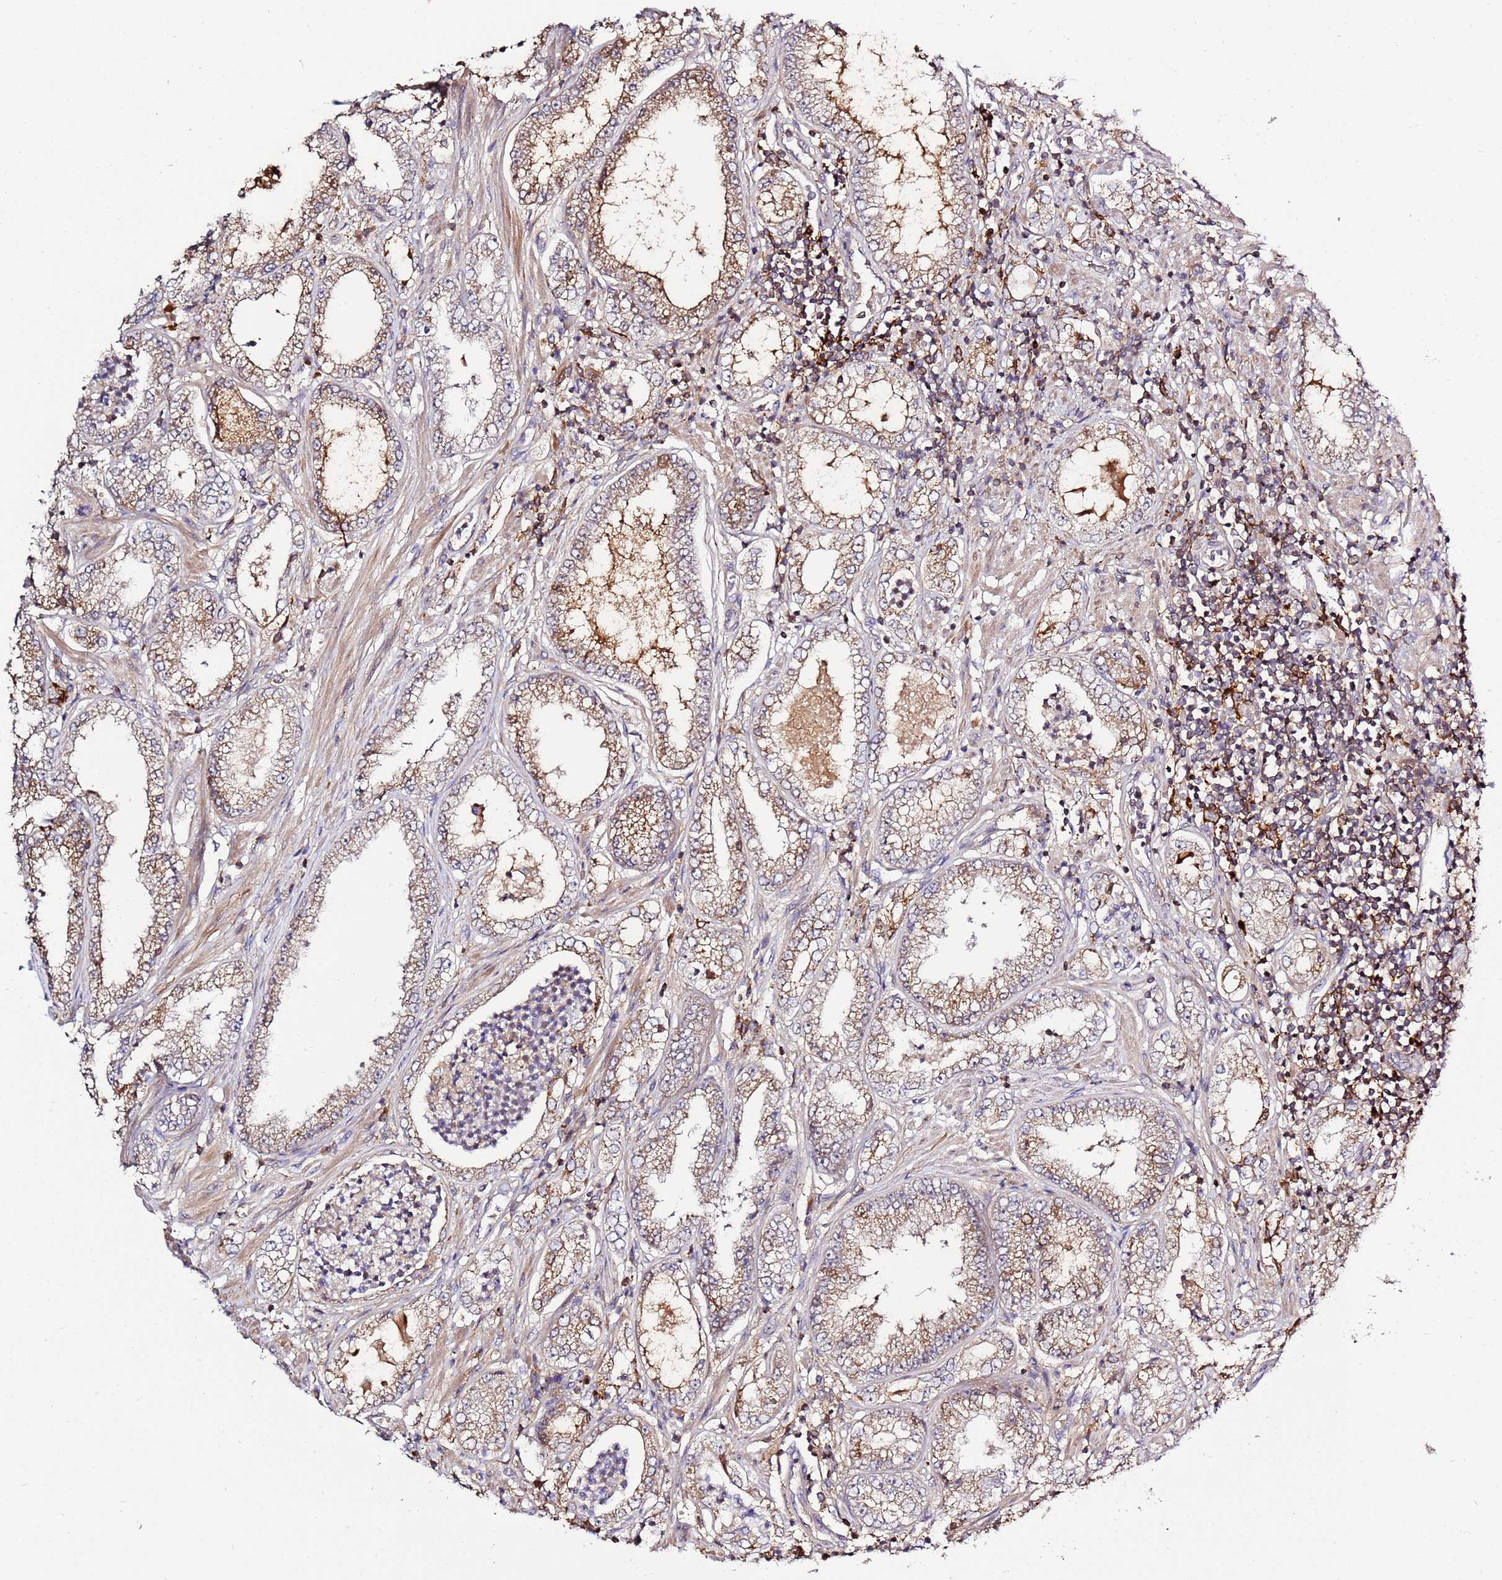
{"staining": {"intensity": "moderate", "quantity": ">75%", "location": "cytoplasmic/membranous"}, "tissue": "prostate cancer", "cell_type": "Tumor cells", "image_type": "cancer", "snomed": [{"axis": "morphology", "description": "Adenocarcinoma, High grade"}, {"axis": "topography", "description": "Prostate"}], "caption": "Prostate cancer tissue reveals moderate cytoplasmic/membranous expression in approximately >75% of tumor cells, visualized by immunohistochemistry.", "gene": "ZNF624", "patient": {"sex": "male", "age": 69}}